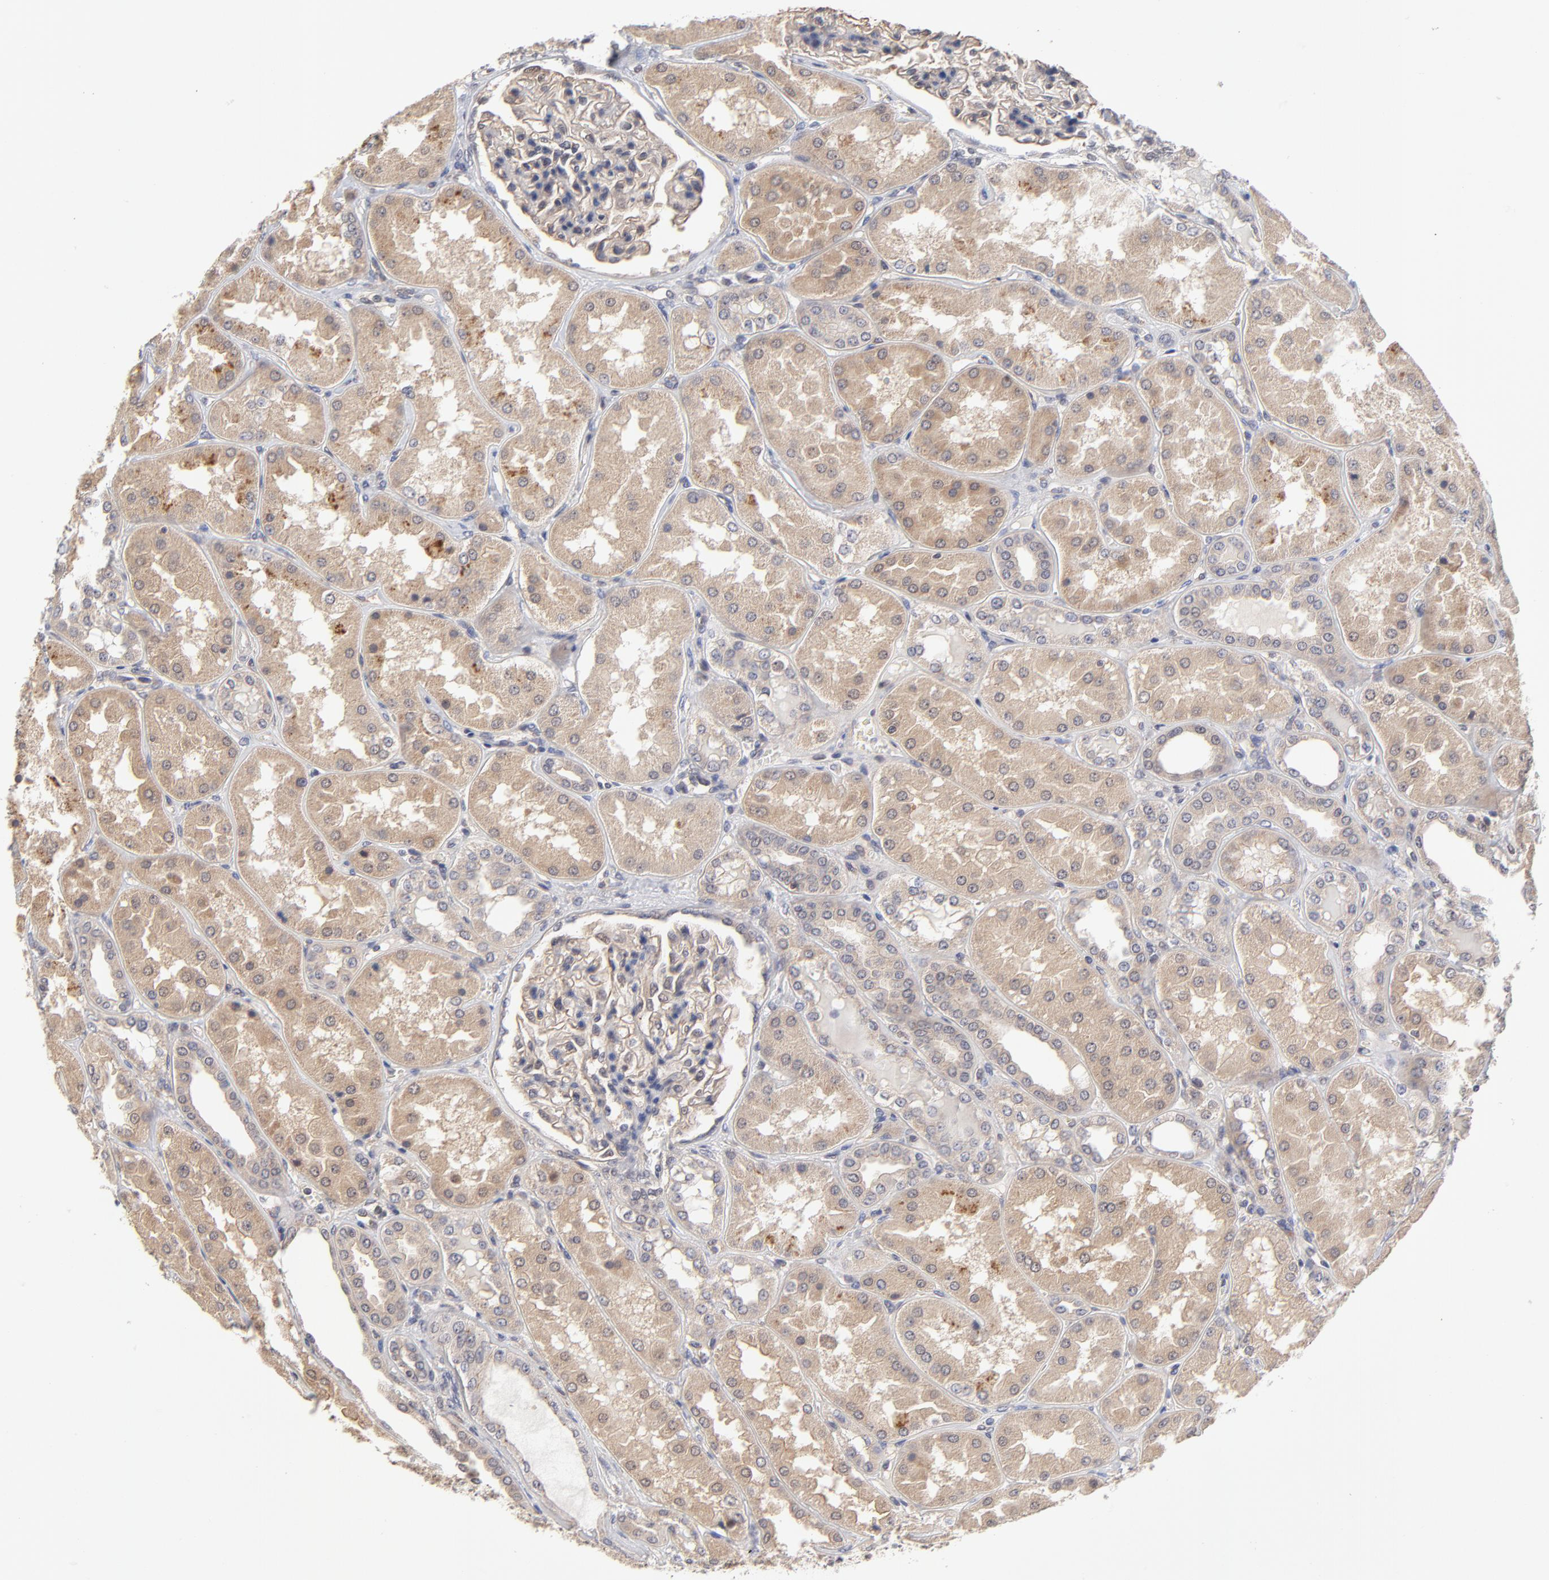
{"staining": {"intensity": "weak", "quantity": ">75%", "location": "cytoplasmic/membranous"}, "tissue": "kidney", "cell_type": "Cells in glomeruli", "image_type": "normal", "snomed": [{"axis": "morphology", "description": "Normal tissue, NOS"}, {"axis": "topography", "description": "Kidney"}], "caption": "Brown immunohistochemical staining in normal kidney exhibits weak cytoplasmic/membranous expression in about >75% of cells in glomeruli.", "gene": "ZNF157", "patient": {"sex": "female", "age": 56}}